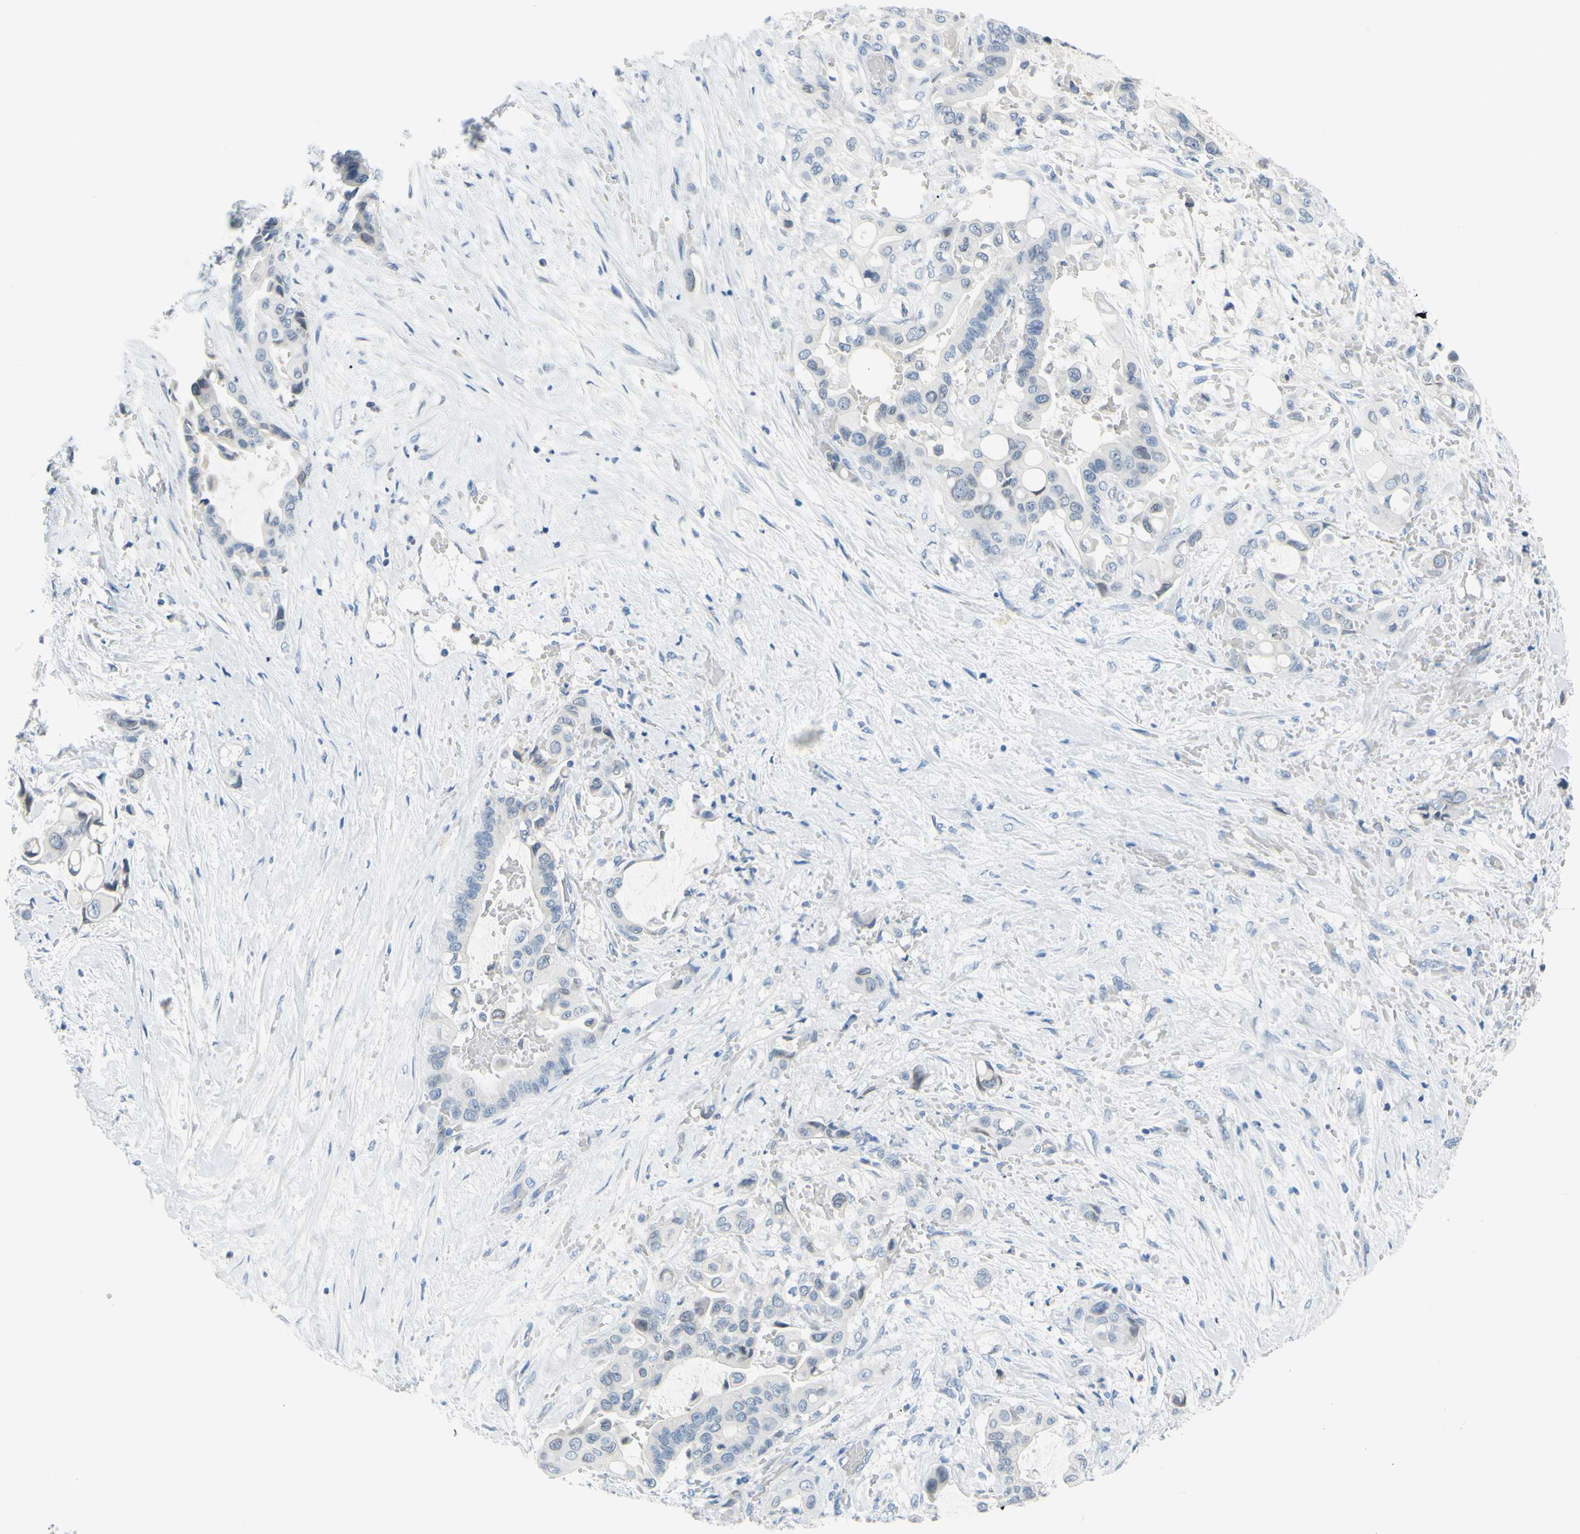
{"staining": {"intensity": "negative", "quantity": "none", "location": "none"}, "tissue": "liver cancer", "cell_type": "Tumor cells", "image_type": "cancer", "snomed": [{"axis": "morphology", "description": "Cholangiocarcinoma"}, {"axis": "topography", "description": "Liver"}], "caption": "DAB (3,3'-diaminobenzidine) immunohistochemical staining of human liver cholangiocarcinoma exhibits no significant expression in tumor cells.", "gene": "DCT", "patient": {"sex": "female", "age": 61}}